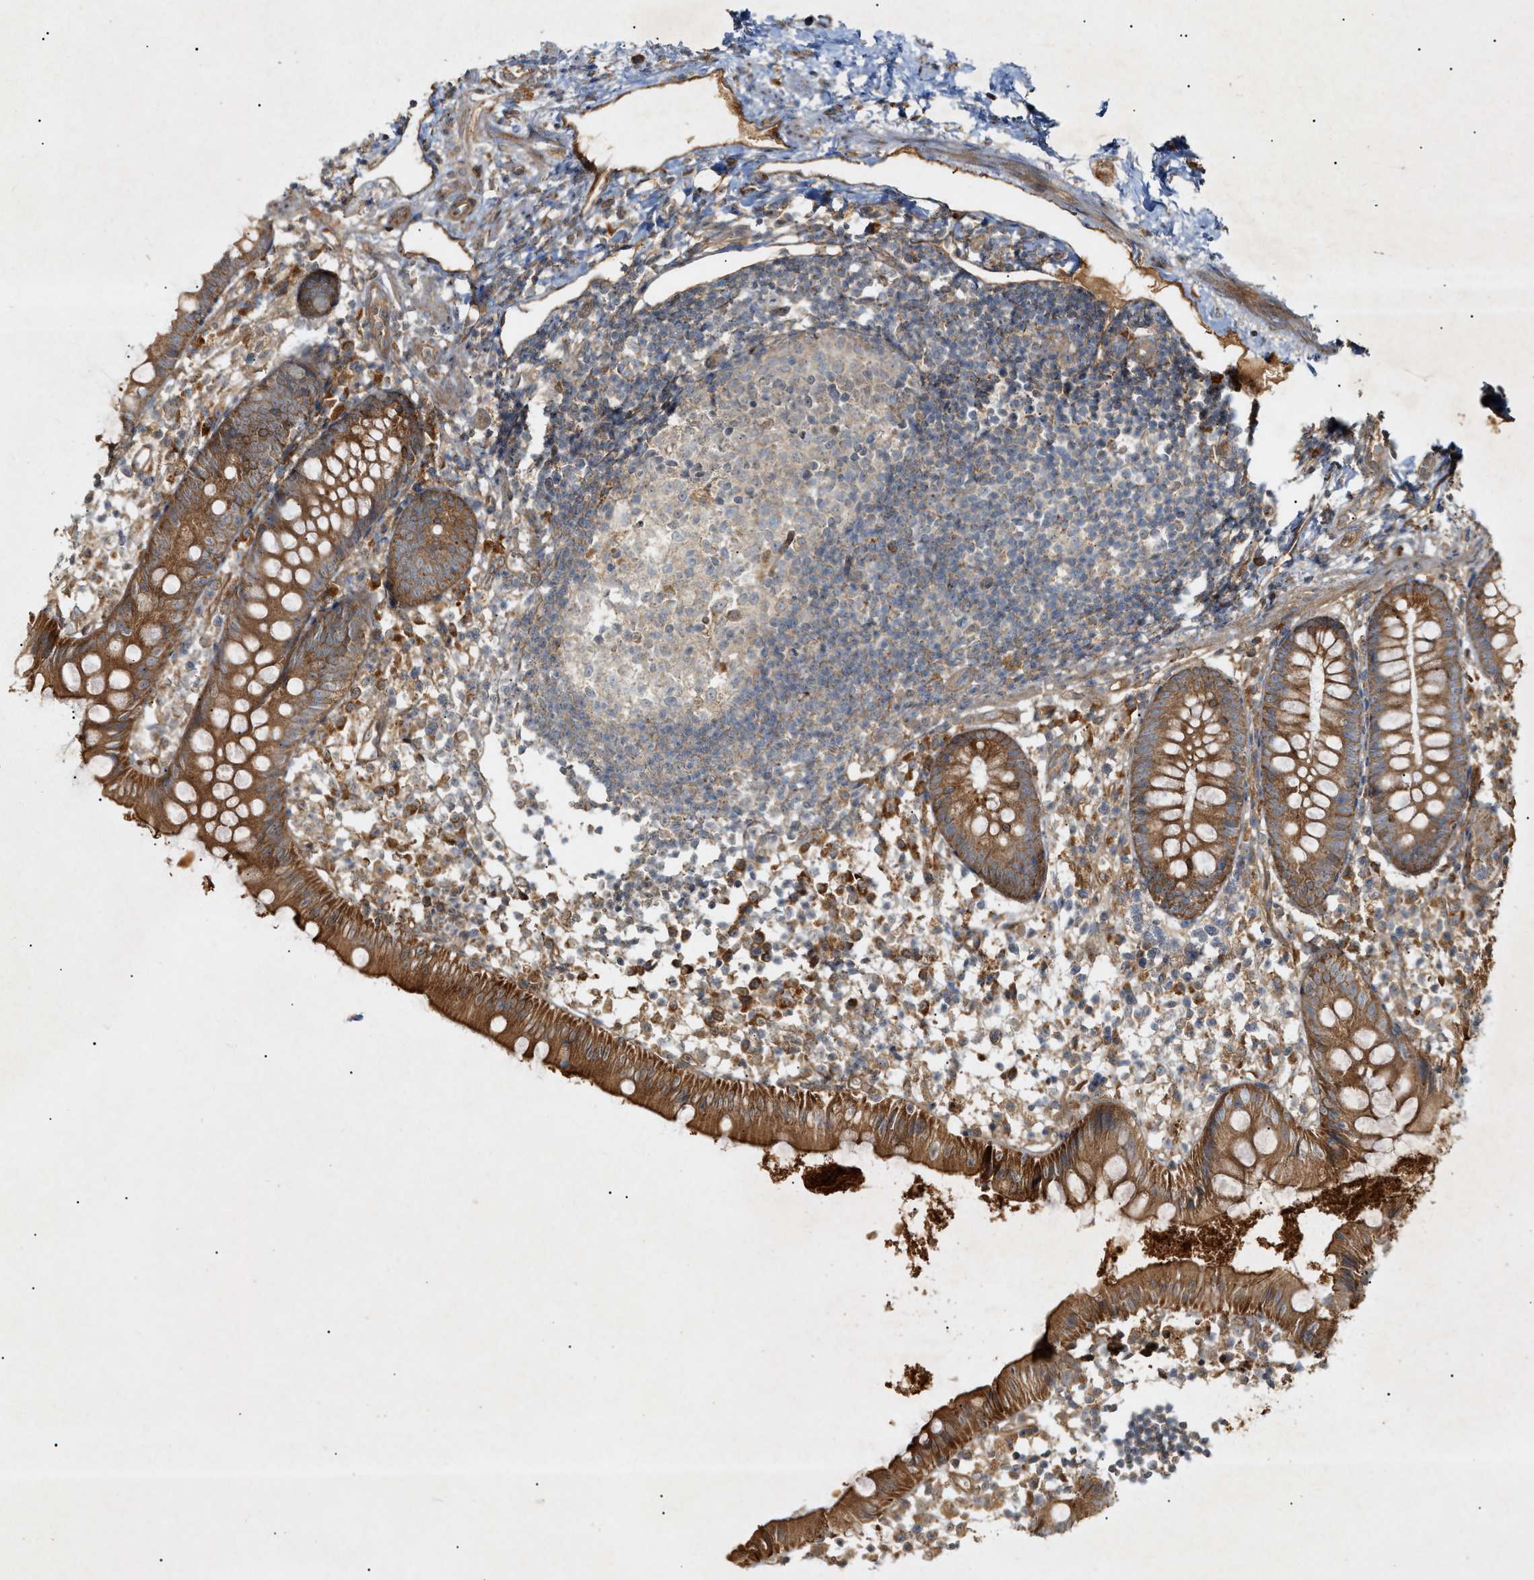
{"staining": {"intensity": "strong", "quantity": ">75%", "location": "cytoplasmic/membranous"}, "tissue": "appendix", "cell_type": "Glandular cells", "image_type": "normal", "snomed": [{"axis": "morphology", "description": "Normal tissue, NOS"}, {"axis": "topography", "description": "Appendix"}], "caption": "Immunohistochemistry (IHC) (DAB) staining of benign appendix shows strong cytoplasmic/membranous protein expression in approximately >75% of glandular cells.", "gene": "MTCH1", "patient": {"sex": "female", "age": 20}}